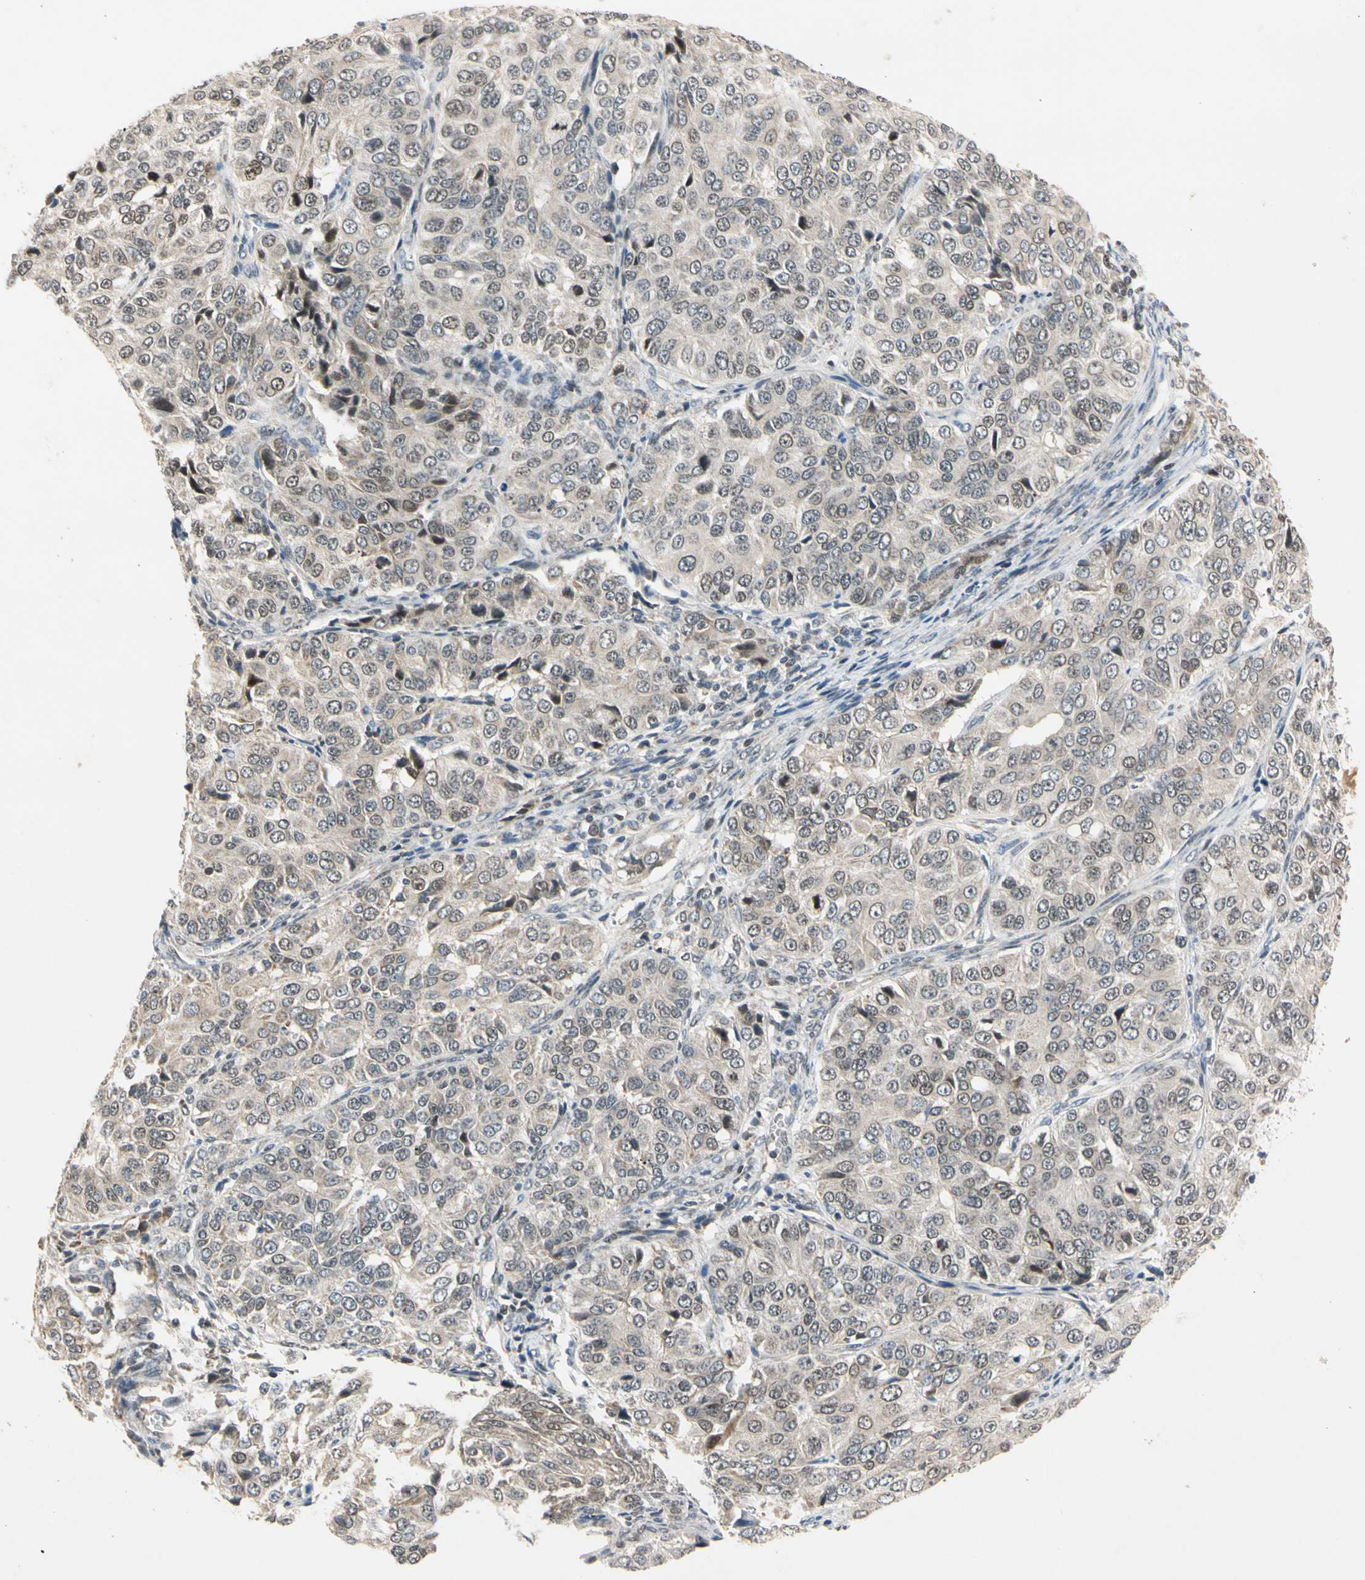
{"staining": {"intensity": "negative", "quantity": "none", "location": "none"}, "tissue": "ovarian cancer", "cell_type": "Tumor cells", "image_type": "cancer", "snomed": [{"axis": "morphology", "description": "Carcinoma, endometroid"}, {"axis": "topography", "description": "Ovary"}], "caption": "The histopathology image demonstrates no significant expression in tumor cells of ovarian cancer (endometroid carcinoma).", "gene": "RIOX2", "patient": {"sex": "female", "age": 51}}